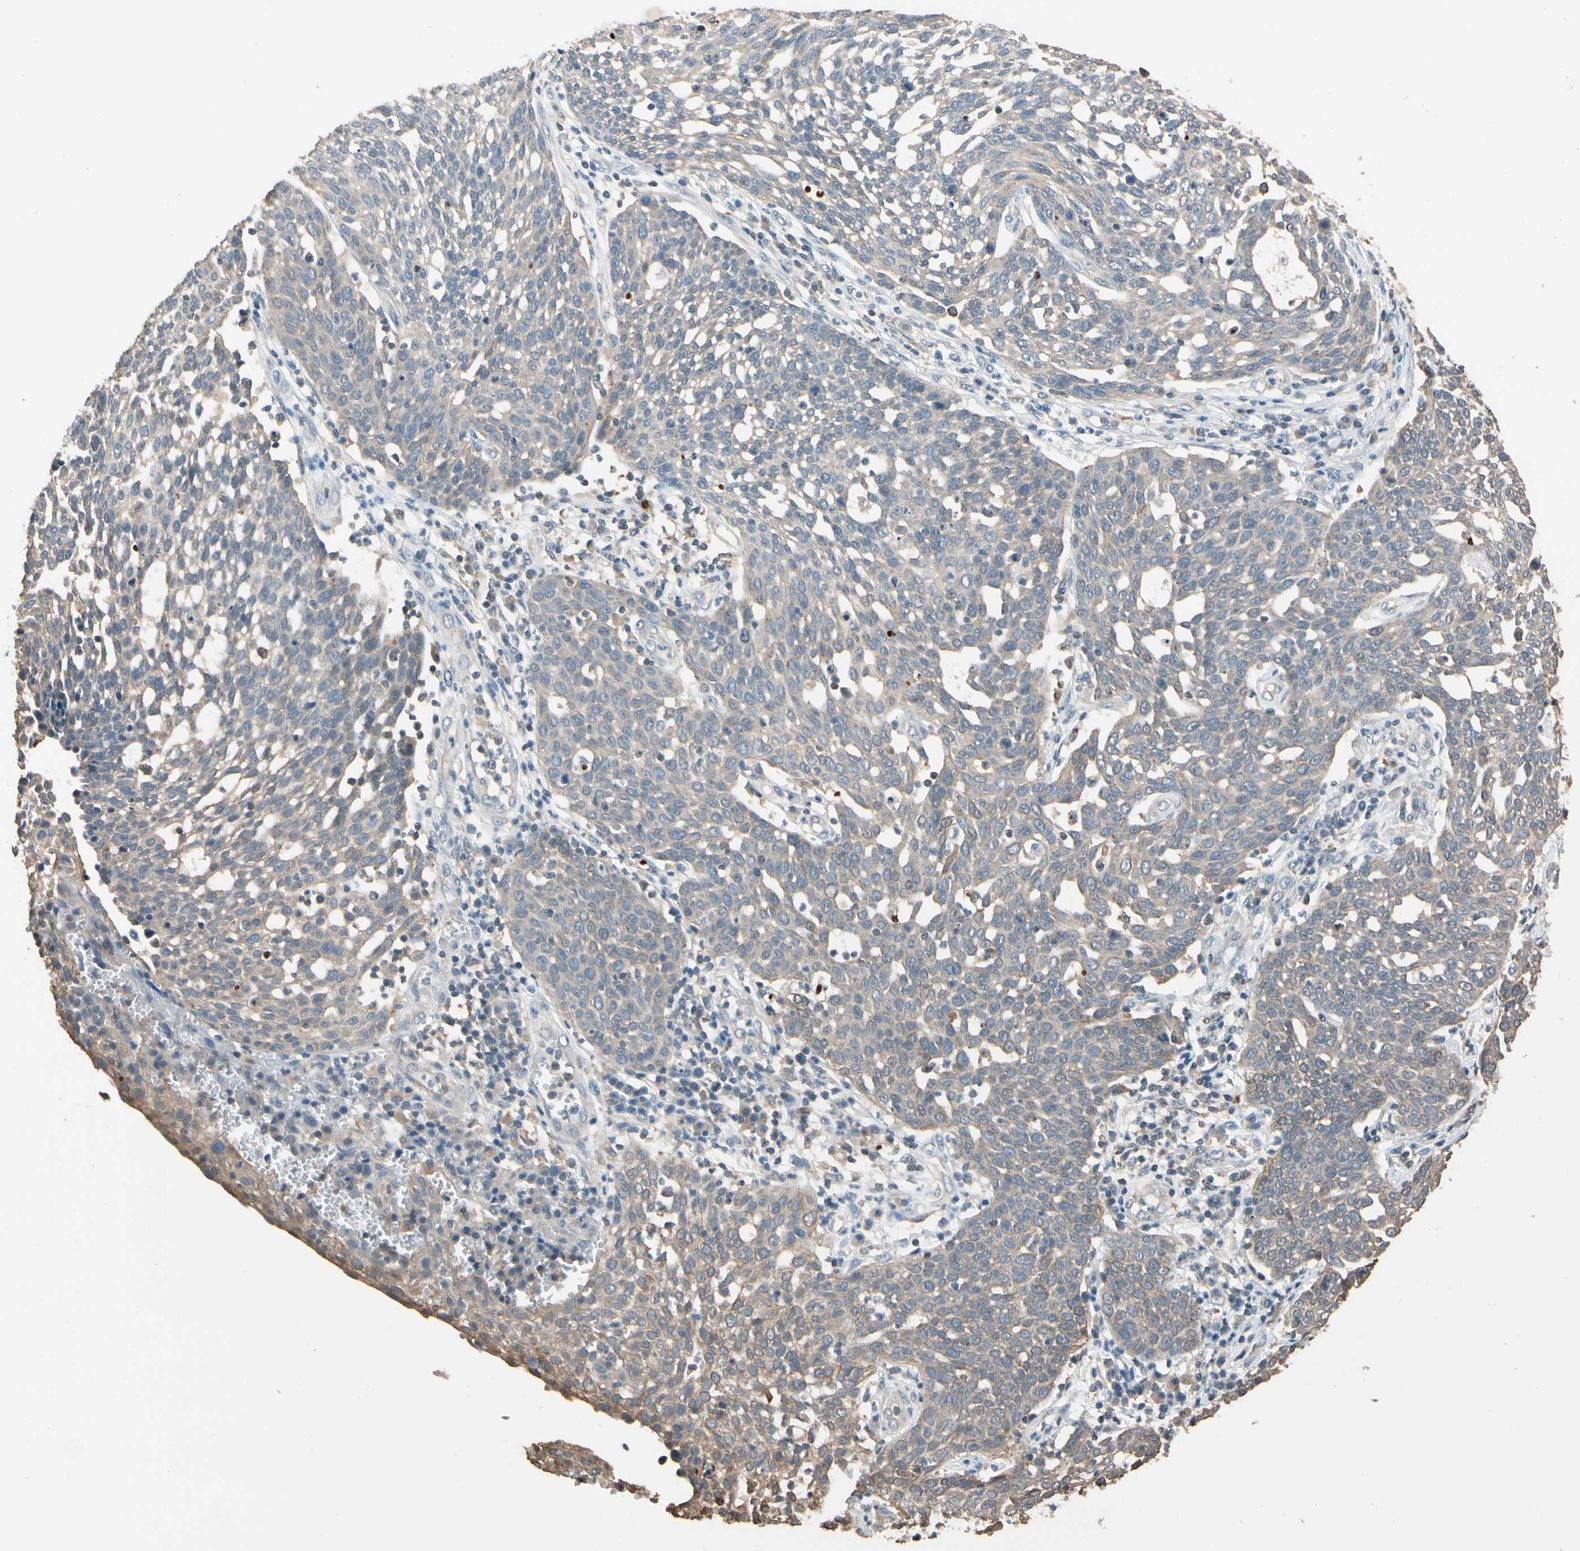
{"staining": {"intensity": "weak", "quantity": ">75%", "location": "cytoplasmic/membranous"}, "tissue": "cervical cancer", "cell_type": "Tumor cells", "image_type": "cancer", "snomed": [{"axis": "morphology", "description": "Squamous cell carcinoma, NOS"}, {"axis": "topography", "description": "Cervix"}], "caption": "High-power microscopy captured an immunohistochemistry image of cervical cancer, revealing weak cytoplasmic/membranous expression in about >75% of tumor cells.", "gene": "MAP3K7", "patient": {"sex": "female", "age": 34}}